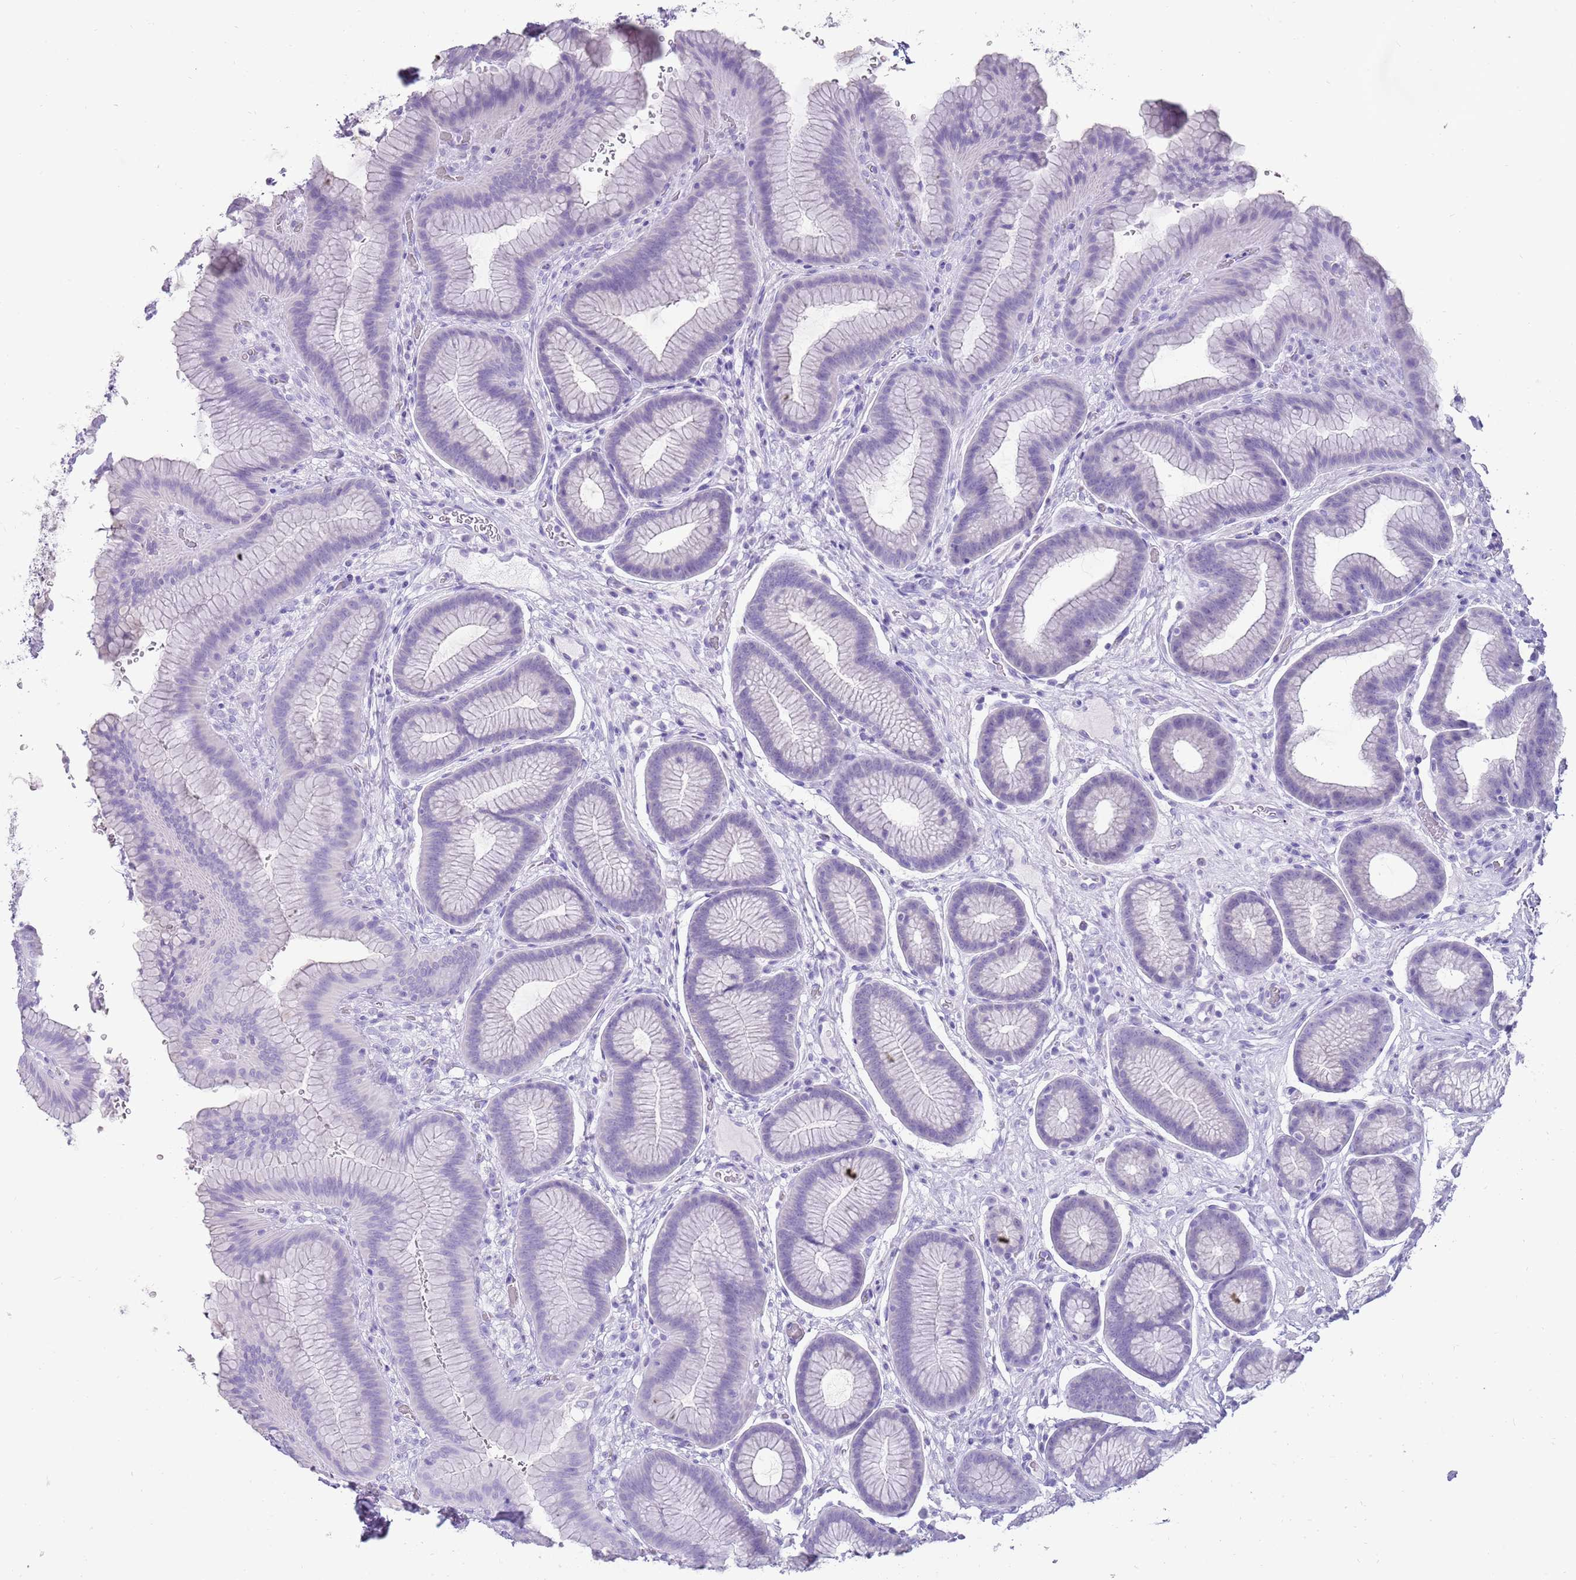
{"staining": {"intensity": "moderate", "quantity": "<25%", "location": "cytoplasmic/membranous"}, "tissue": "stomach", "cell_type": "Glandular cells", "image_type": "normal", "snomed": [{"axis": "morphology", "description": "Normal tissue, NOS"}, {"axis": "topography", "description": "Stomach"}], "caption": "Unremarkable stomach demonstrates moderate cytoplasmic/membranous staining in approximately <25% of glandular cells, visualized by immunohistochemistry.", "gene": "ENSG00000271254", "patient": {"sex": "male", "age": 42}}